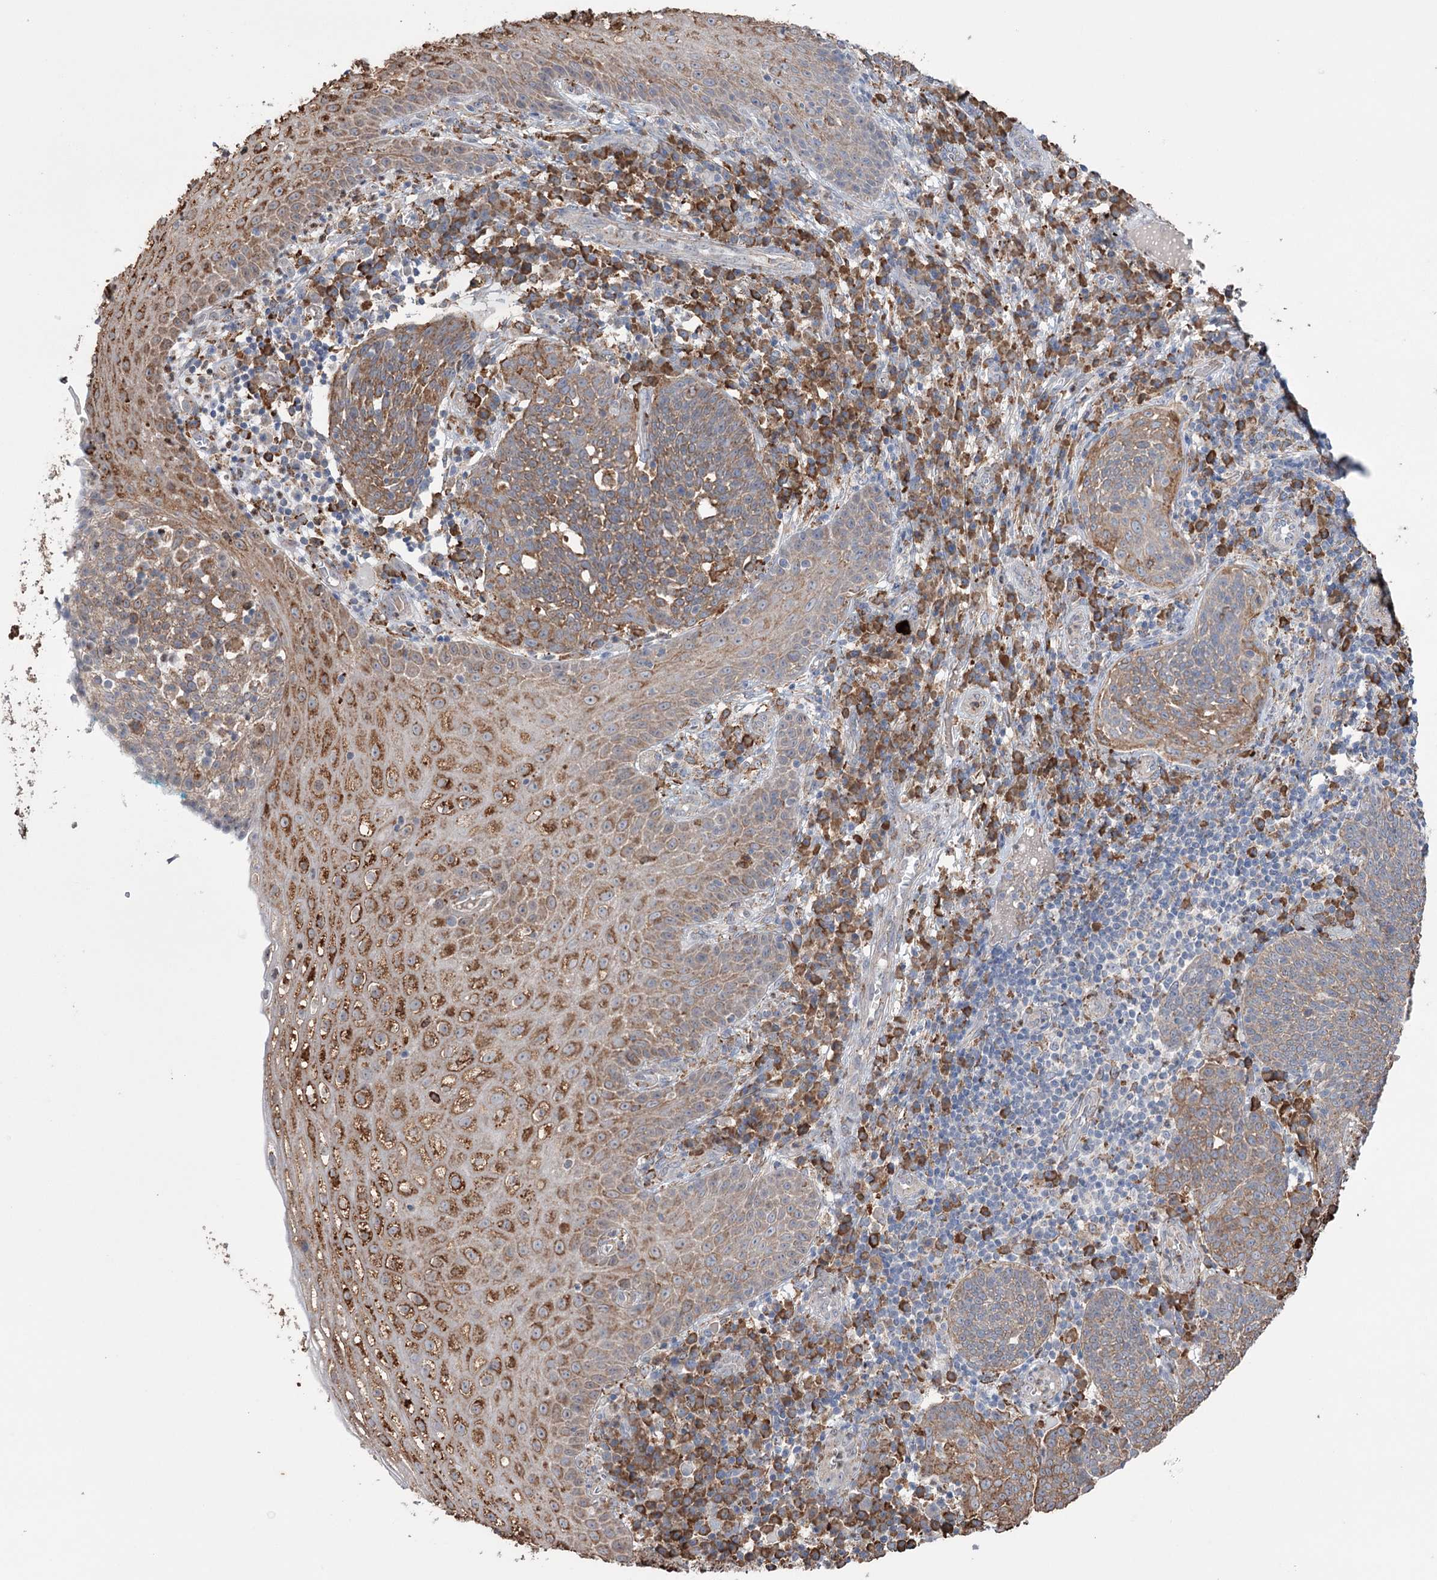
{"staining": {"intensity": "moderate", "quantity": ">75%", "location": "cytoplasmic/membranous"}, "tissue": "cervical cancer", "cell_type": "Tumor cells", "image_type": "cancer", "snomed": [{"axis": "morphology", "description": "Squamous cell carcinoma, NOS"}, {"axis": "topography", "description": "Cervix"}], "caption": "A brown stain labels moderate cytoplasmic/membranous staining of a protein in human cervical cancer (squamous cell carcinoma) tumor cells.", "gene": "TRIM71", "patient": {"sex": "female", "age": 34}}